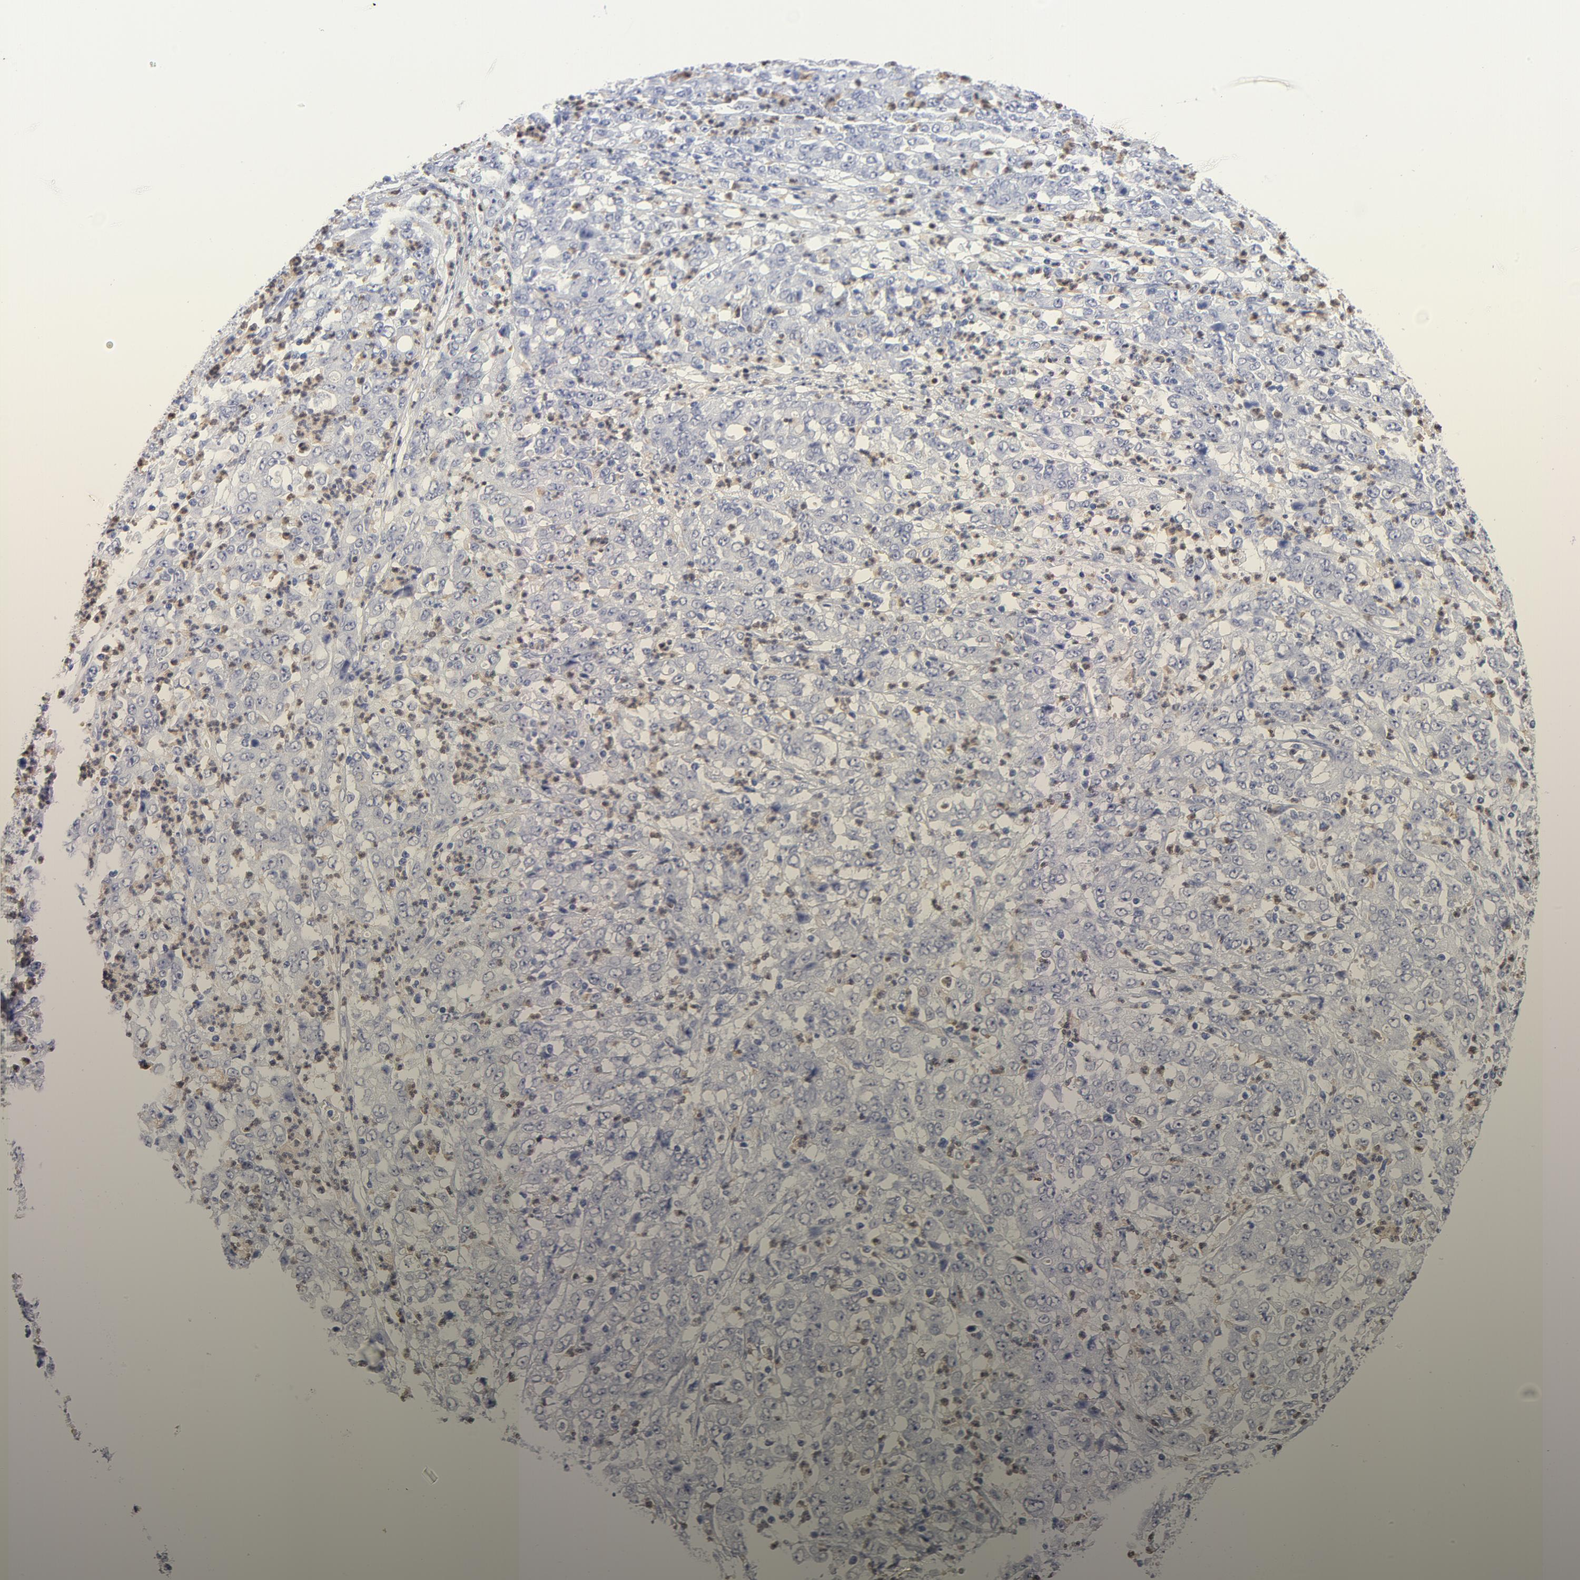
{"staining": {"intensity": "negative", "quantity": "none", "location": "none"}, "tissue": "stomach cancer", "cell_type": "Tumor cells", "image_type": "cancer", "snomed": [{"axis": "morphology", "description": "Adenocarcinoma, NOS"}, {"axis": "topography", "description": "Stomach, lower"}], "caption": "Human adenocarcinoma (stomach) stained for a protein using immunohistochemistry shows no positivity in tumor cells.", "gene": "ARG1", "patient": {"sex": "female", "age": 71}}